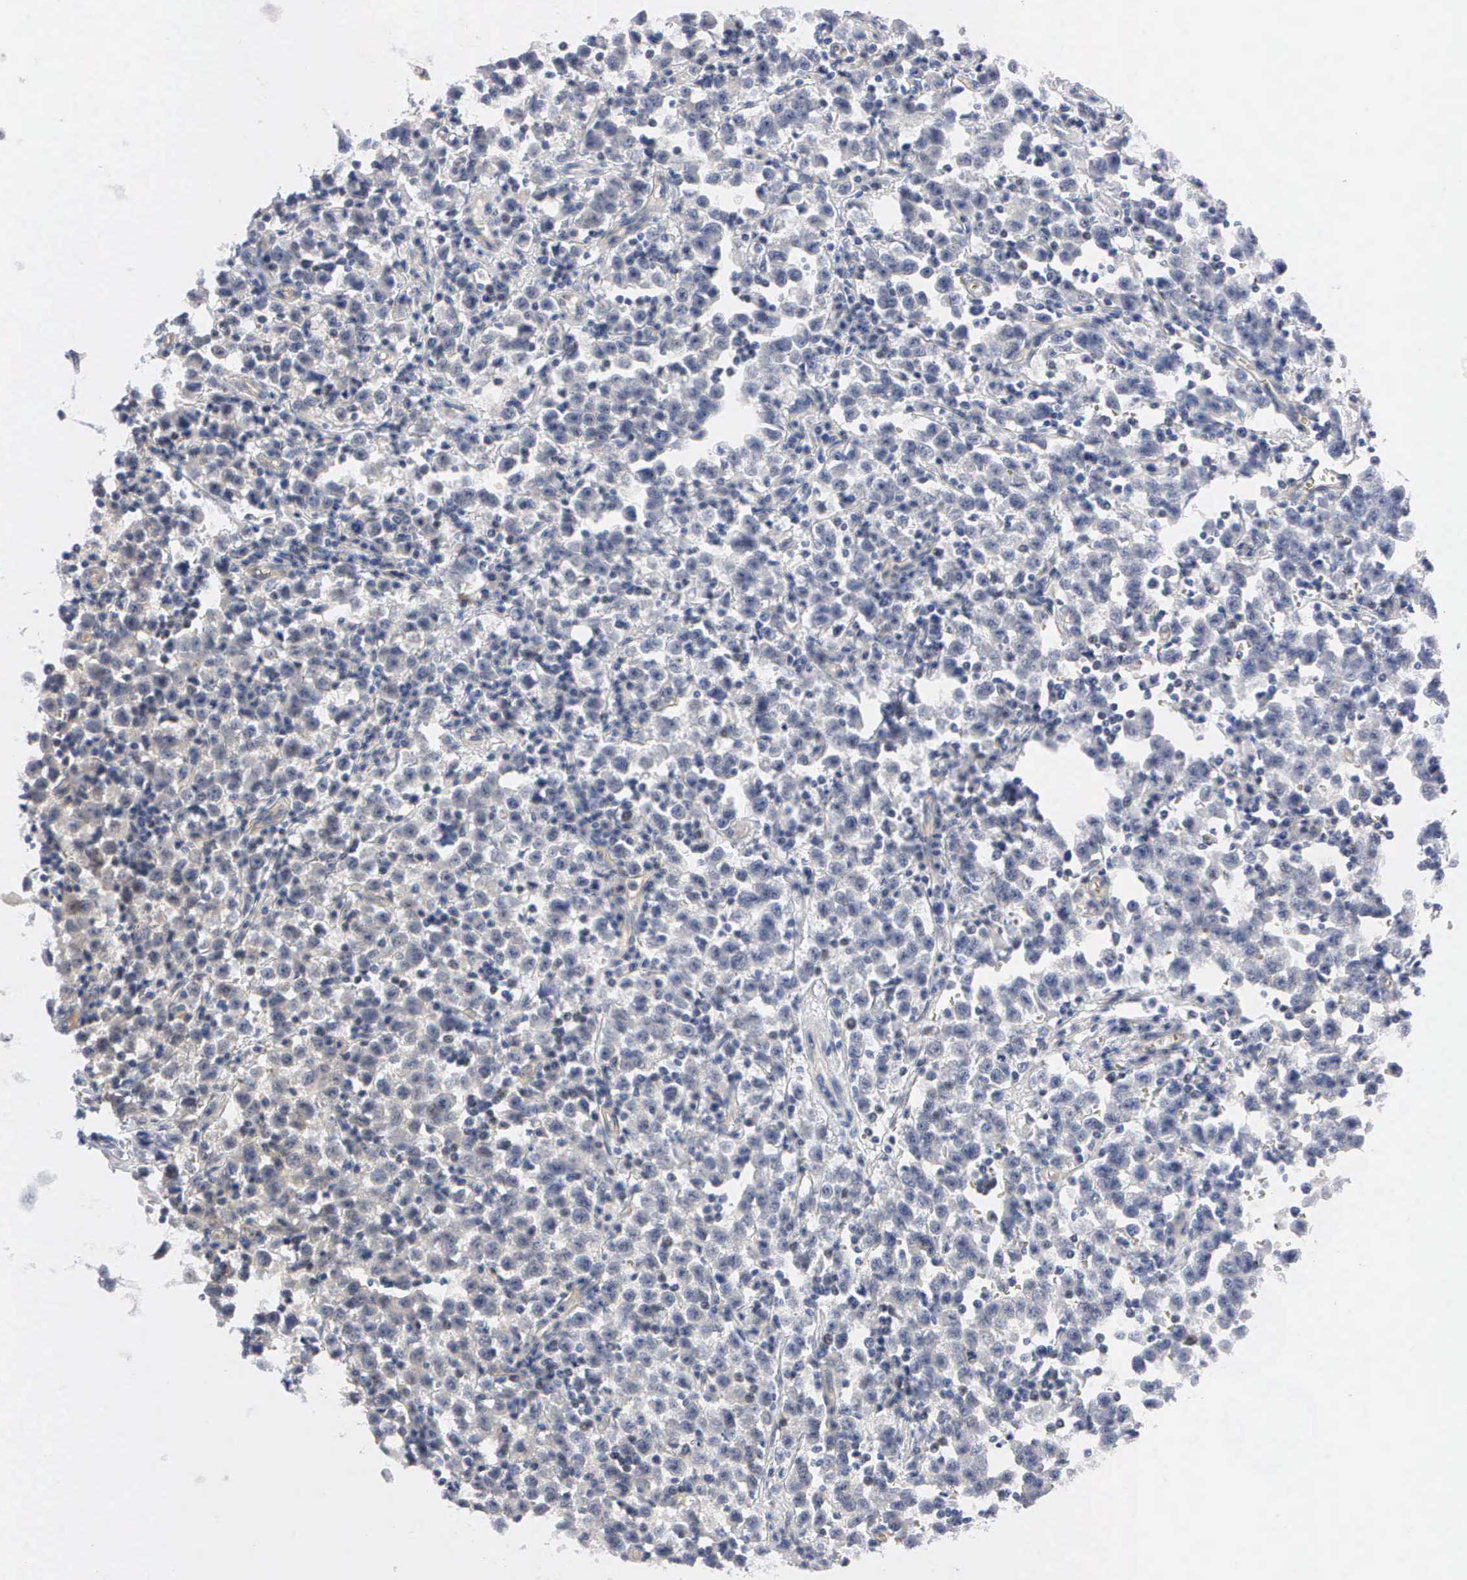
{"staining": {"intensity": "negative", "quantity": "none", "location": "none"}, "tissue": "testis cancer", "cell_type": "Tumor cells", "image_type": "cancer", "snomed": [{"axis": "morphology", "description": "Seminoma, NOS"}, {"axis": "topography", "description": "Testis"}], "caption": "Immunohistochemistry (IHC) histopathology image of neoplastic tissue: human testis seminoma stained with DAB exhibits no significant protein expression in tumor cells.", "gene": "PGR", "patient": {"sex": "male", "age": 35}}